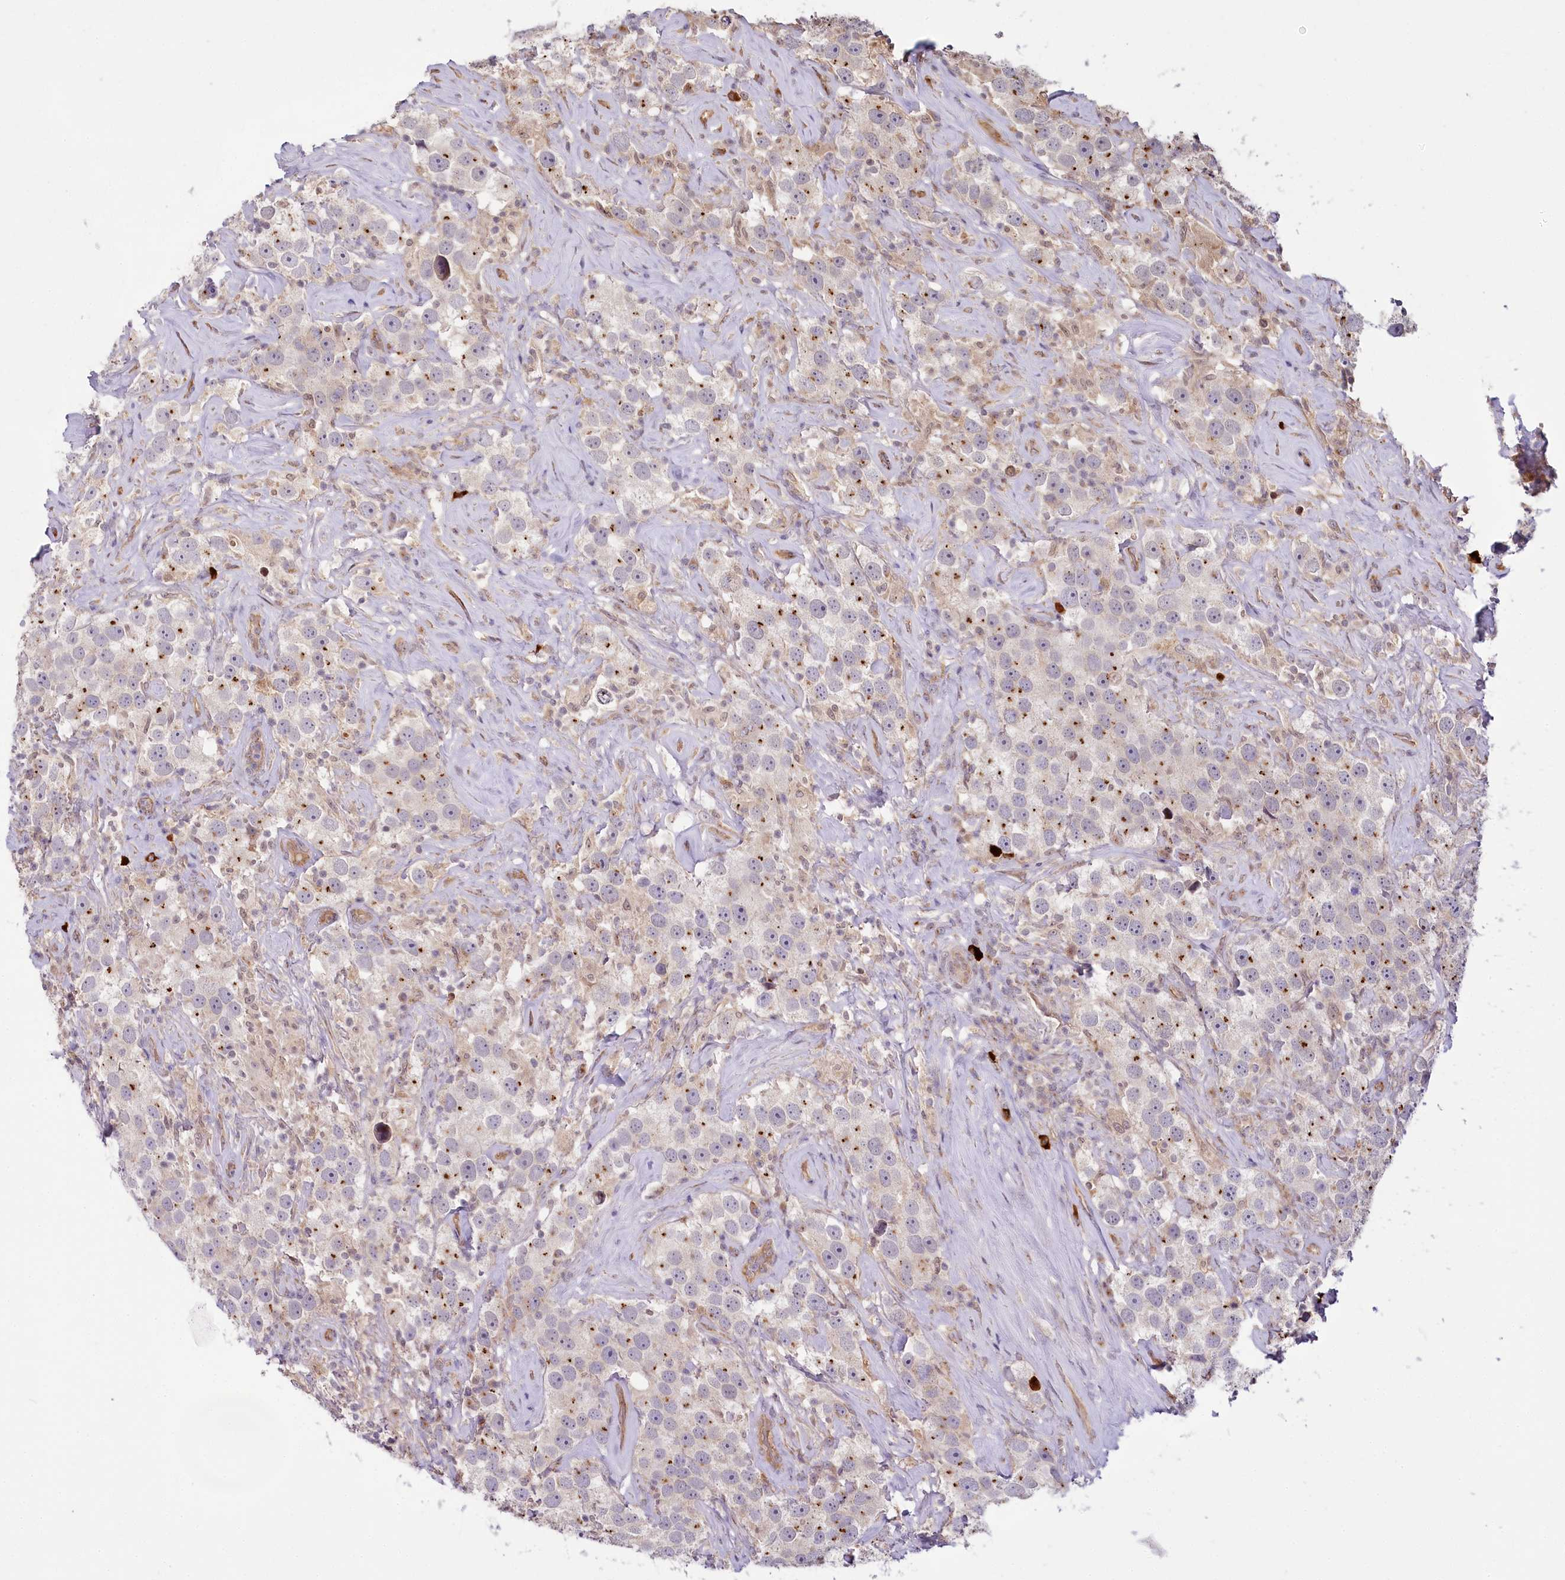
{"staining": {"intensity": "moderate", "quantity": "25%-75%", "location": "cytoplasmic/membranous"}, "tissue": "testis cancer", "cell_type": "Tumor cells", "image_type": "cancer", "snomed": [{"axis": "morphology", "description": "Seminoma, NOS"}, {"axis": "topography", "description": "Testis"}], "caption": "Immunohistochemical staining of human testis cancer exhibits moderate cytoplasmic/membranous protein staining in about 25%-75% of tumor cells.", "gene": "ALKBH8", "patient": {"sex": "male", "age": 49}}